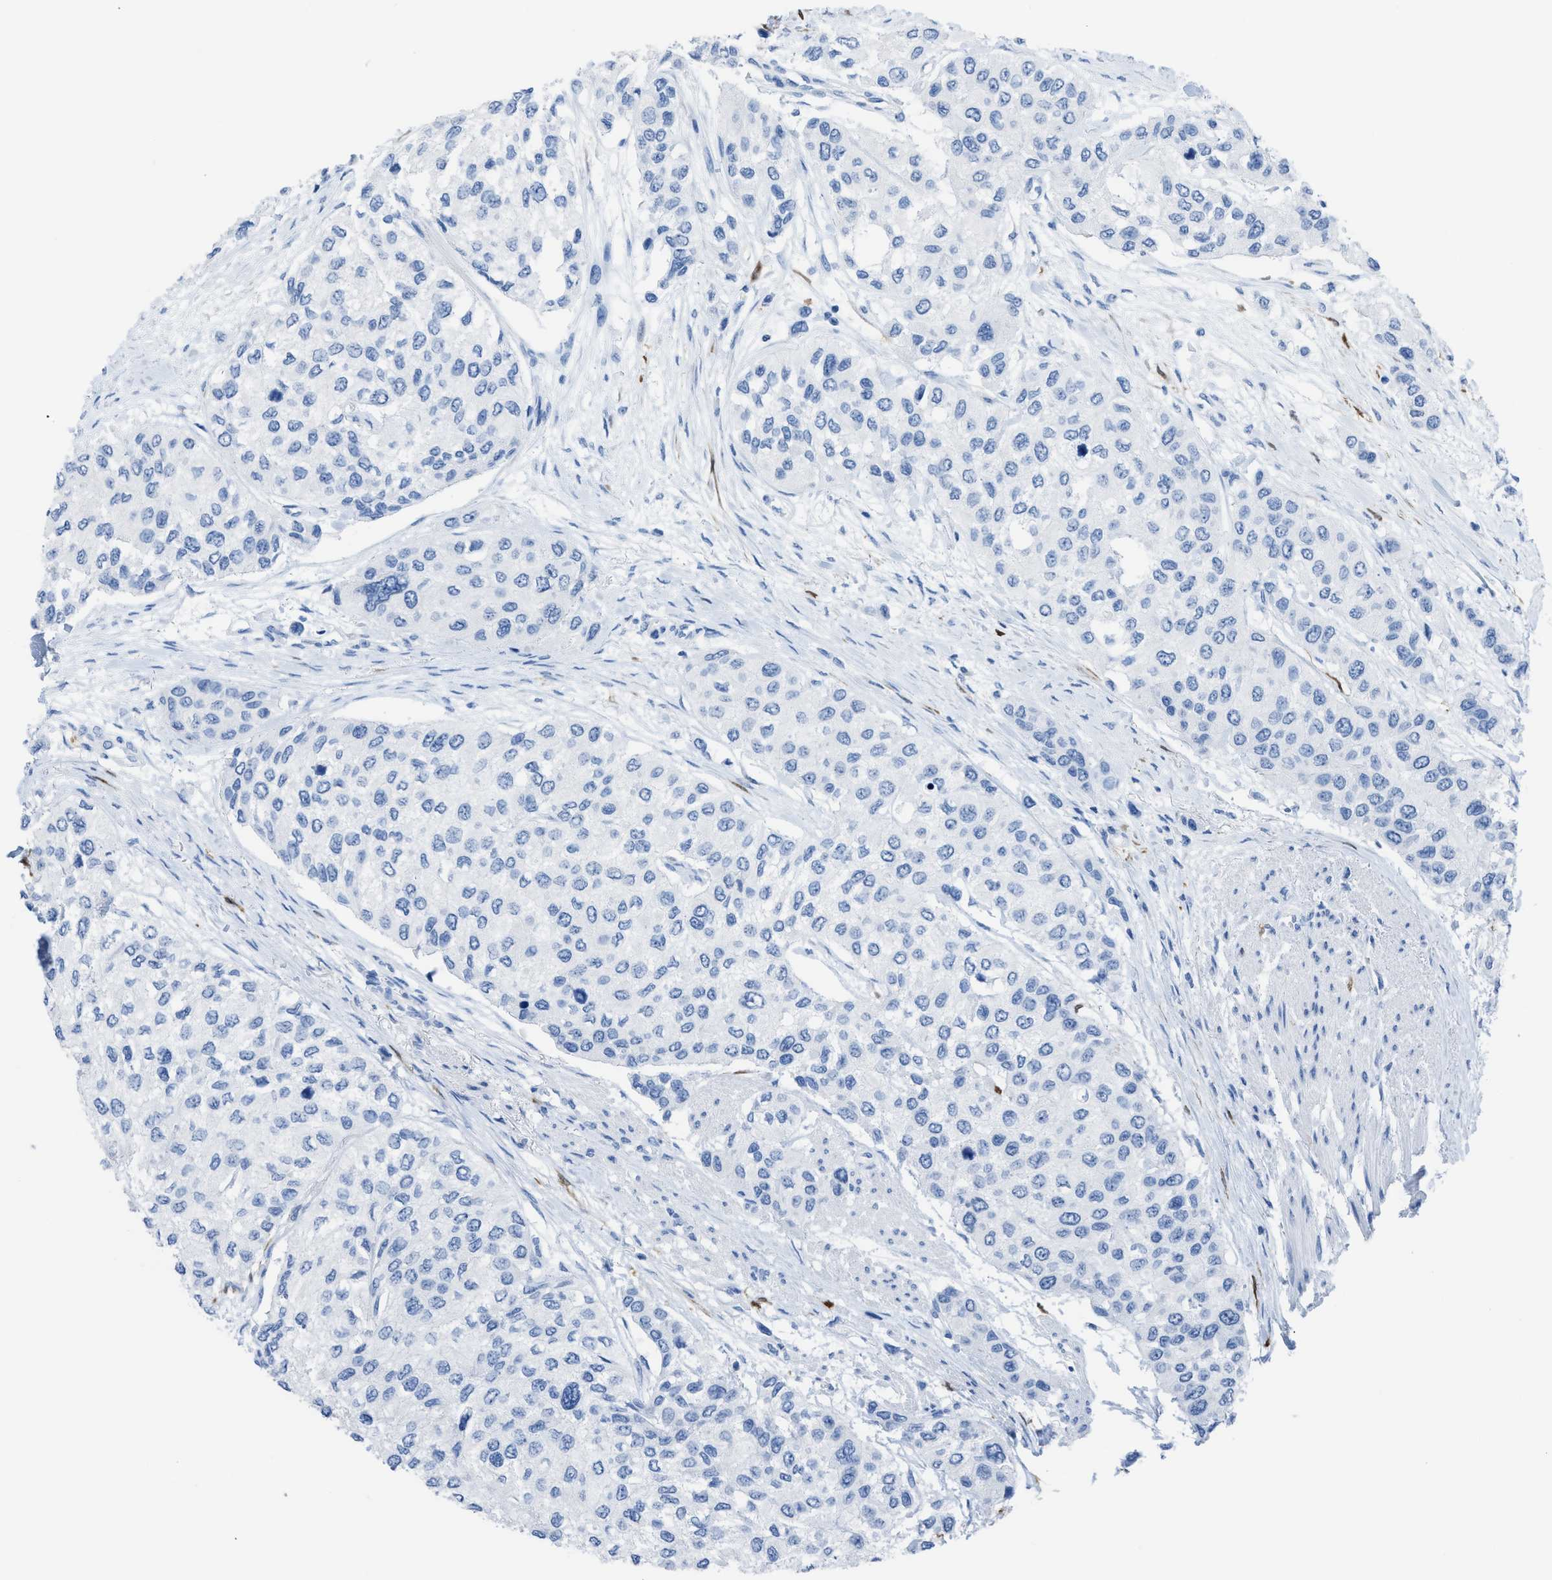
{"staining": {"intensity": "negative", "quantity": "none", "location": "none"}, "tissue": "urothelial cancer", "cell_type": "Tumor cells", "image_type": "cancer", "snomed": [{"axis": "morphology", "description": "Urothelial carcinoma, High grade"}, {"axis": "topography", "description": "Urinary bladder"}], "caption": "Immunohistochemical staining of human urothelial cancer demonstrates no significant staining in tumor cells.", "gene": "CDKN2A", "patient": {"sex": "female", "age": 56}}